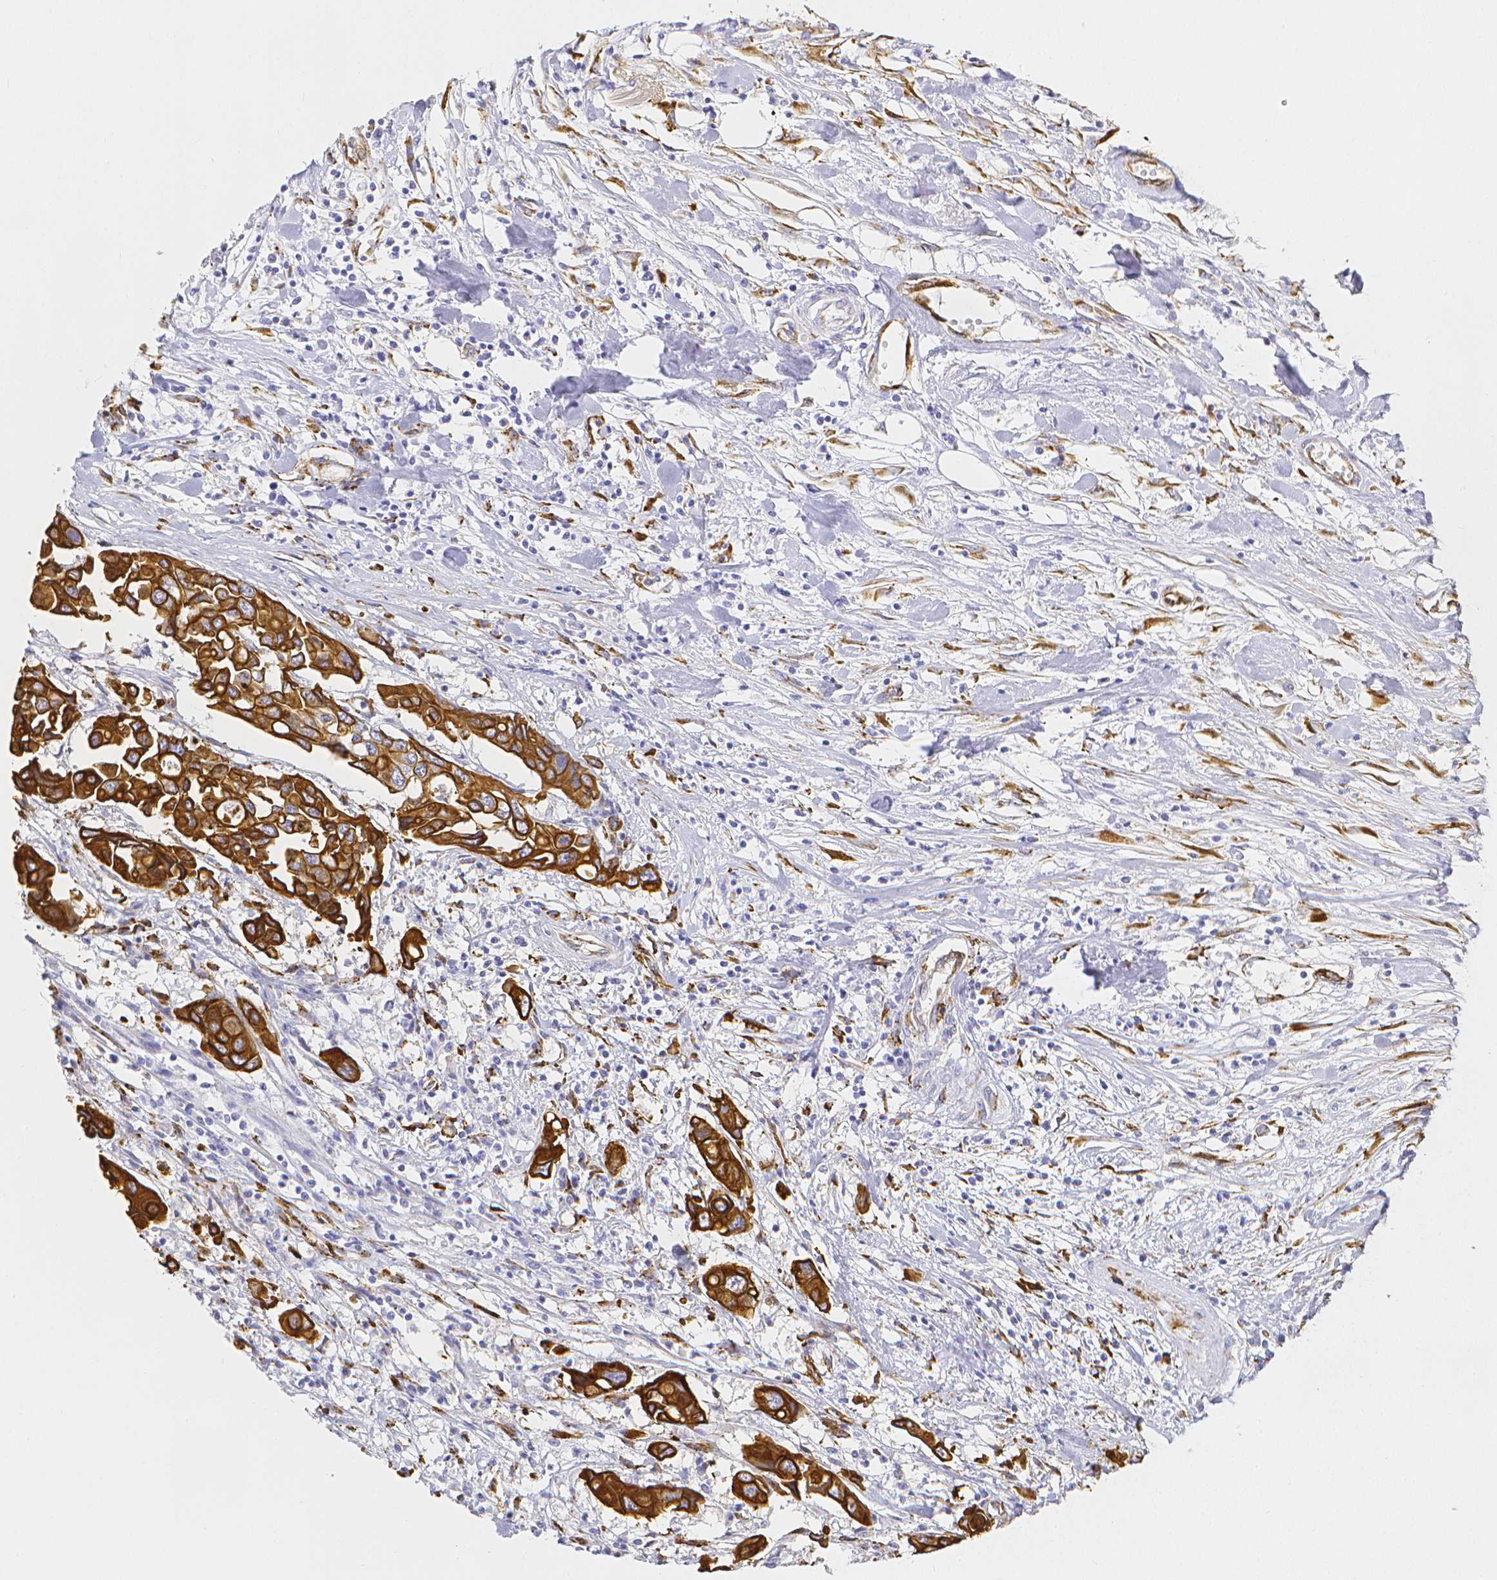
{"staining": {"intensity": "strong", "quantity": ">75%", "location": "cytoplasmic/membranous"}, "tissue": "colorectal cancer", "cell_type": "Tumor cells", "image_type": "cancer", "snomed": [{"axis": "morphology", "description": "Adenocarcinoma, NOS"}, {"axis": "topography", "description": "Colon"}], "caption": "A brown stain shows strong cytoplasmic/membranous staining of a protein in human colorectal adenocarcinoma tumor cells. The protein of interest is shown in brown color, while the nuclei are stained blue.", "gene": "SMURF1", "patient": {"sex": "male", "age": 77}}